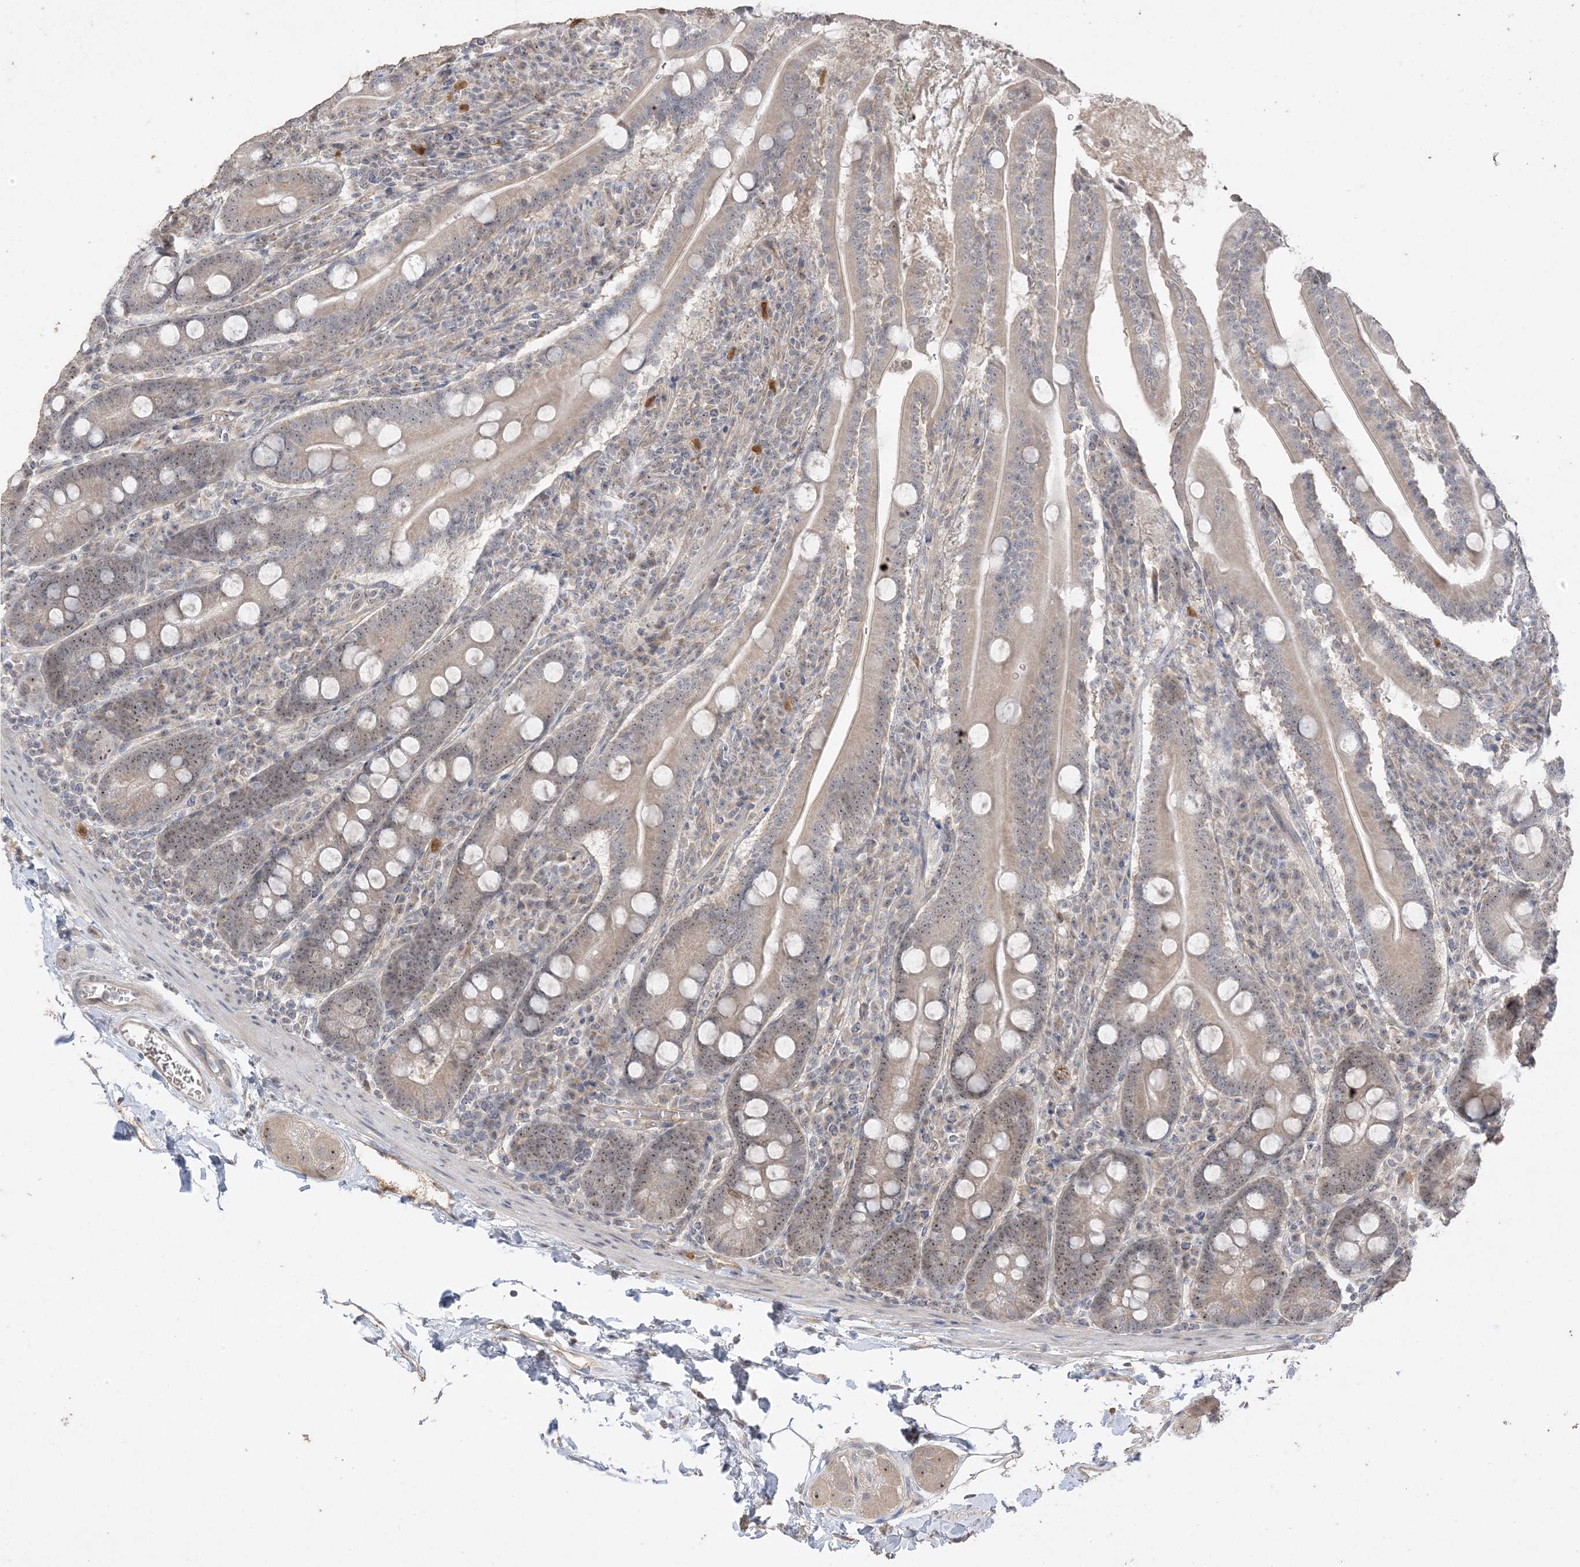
{"staining": {"intensity": "weak", "quantity": ">75%", "location": "cytoplasmic/membranous,nuclear"}, "tissue": "duodenum", "cell_type": "Glandular cells", "image_type": "normal", "snomed": [{"axis": "morphology", "description": "Normal tissue, NOS"}, {"axis": "topography", "description": "Duodenum"}], "caption": "This image reveals immunohistochemistry (IHC) staining of unremarkable duodenum, with low weak cytoplasmic/membranous,nuclear staining in approximately >75% of glandular cells.", "gene": "DDX18", "patient": {"sex": "male", "age": 35}}